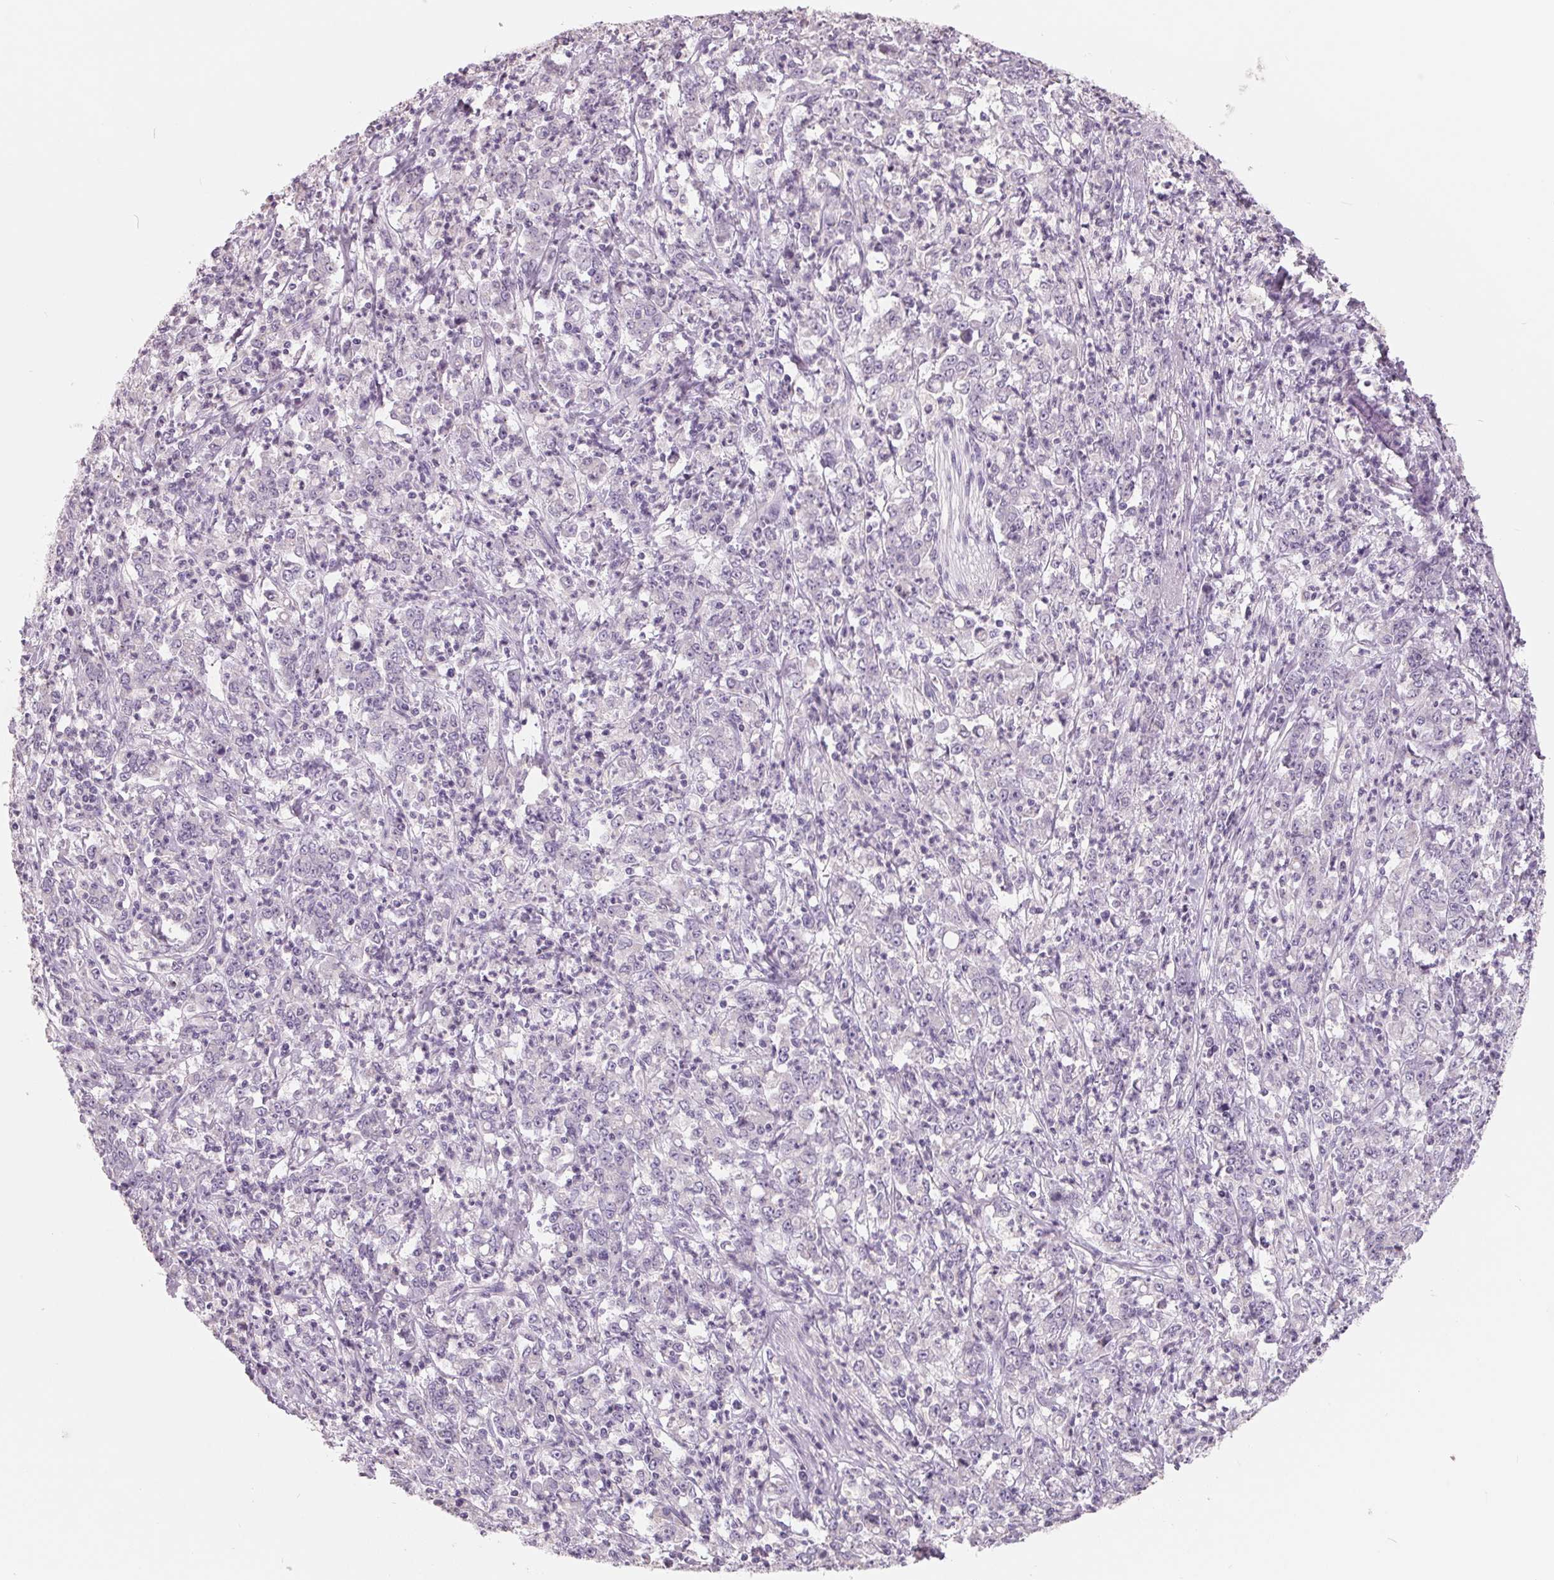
{"staining": {"intensity": "negative", "quantity": "none", "location": "none"}, "tissue": "stomach cancer", "cell_type": "Tumor cells", "image_type": "cancer", "snomed": [{"axis": "morphology", "description": "Adenocarcinoma, NOS"}, {"axis": "topography", "description": "Stomach, lower"}], "caption": "The immunohistochemistry image has no significant staining in tumor cells of stomach cancer tissue. (DAB (3,3'-diaminobenzidine) immunohistochemistry (IHC), high magnification).", "gene": "FTCD", "patient": {"sex": "female", "age": 71}}